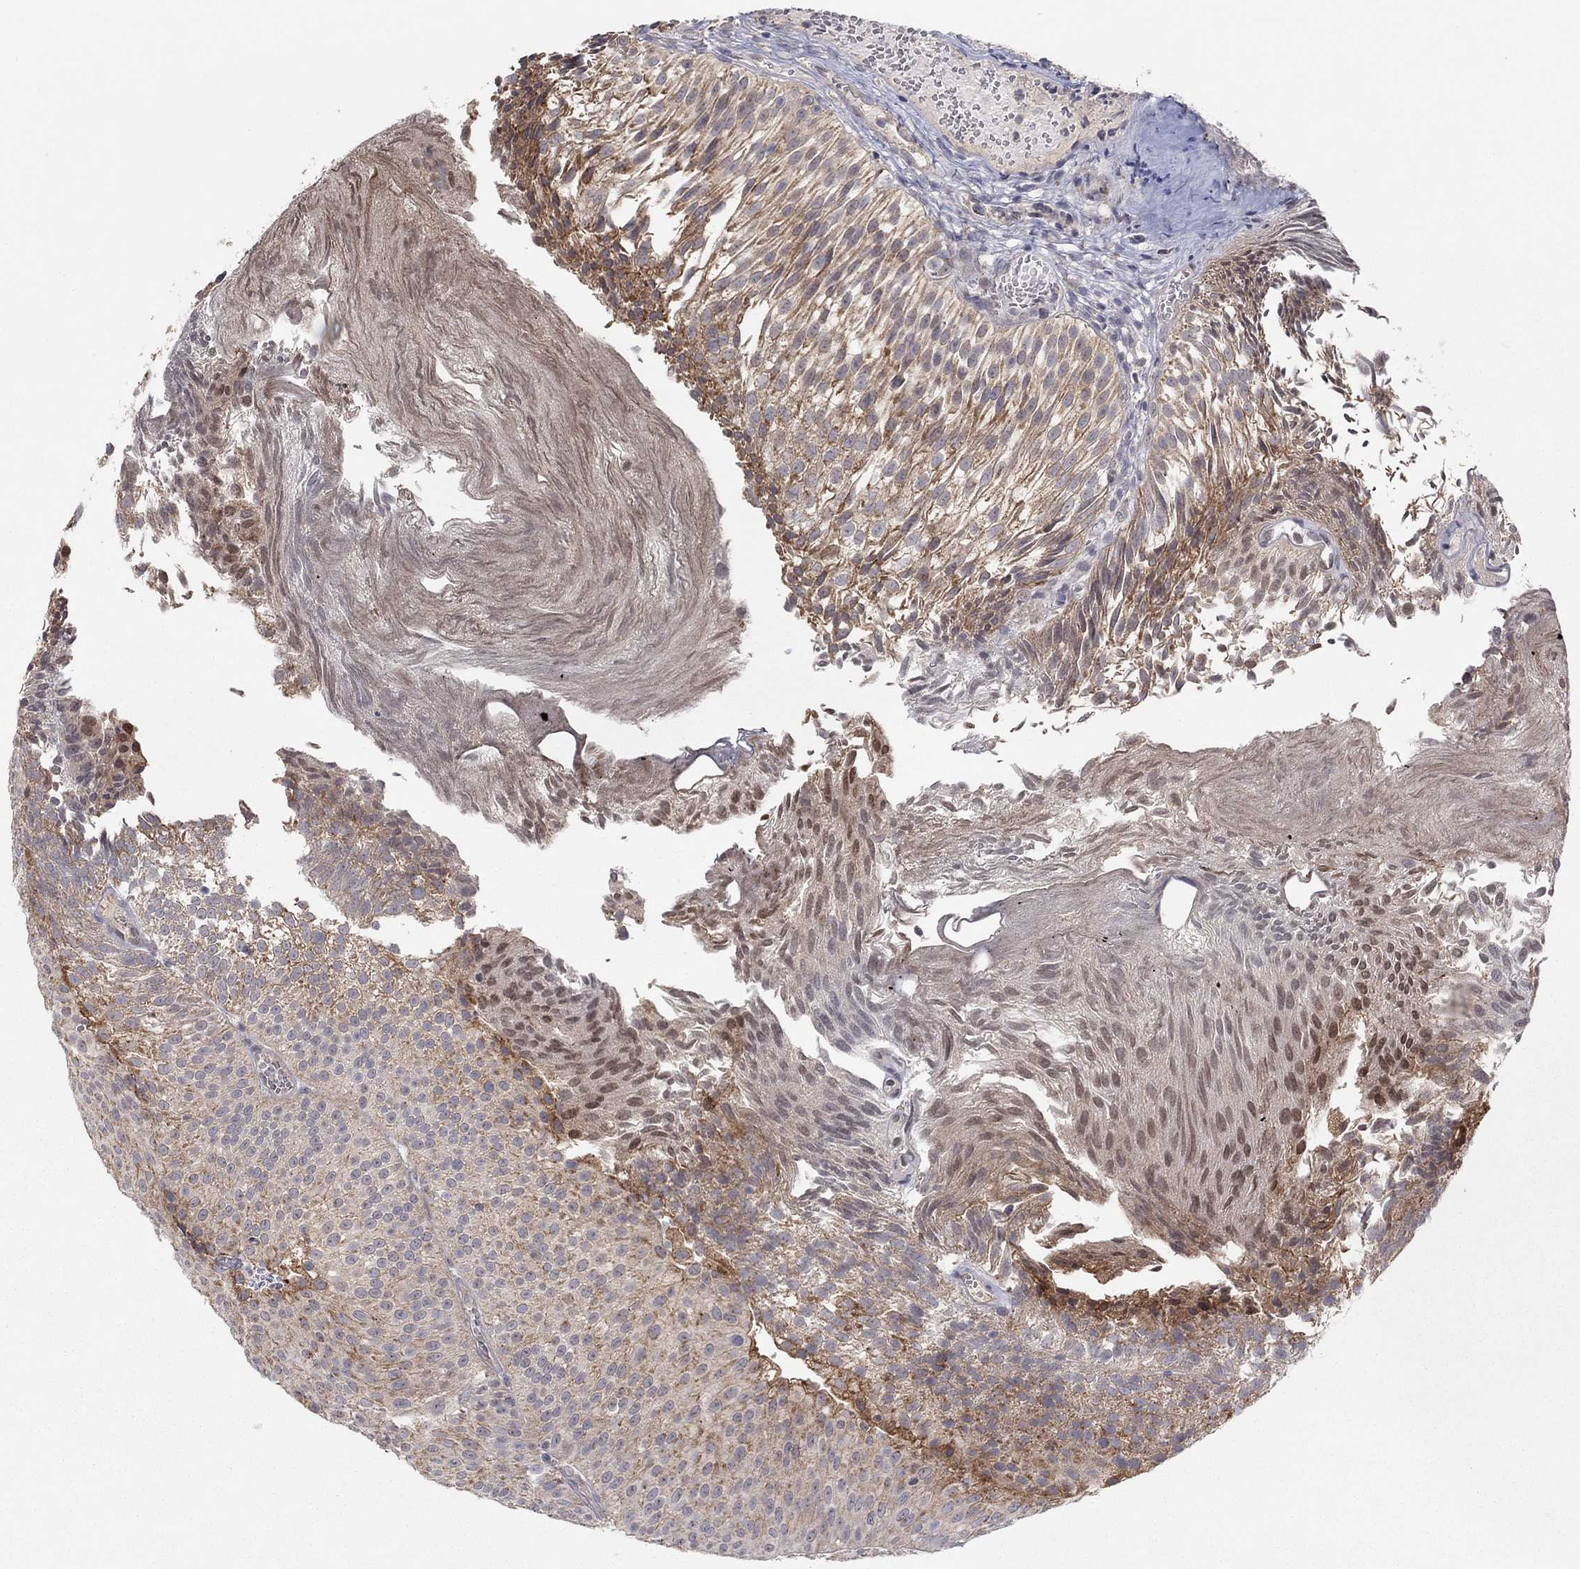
{"staining": {"intensity": "moderate", "quantity": "25%-75%", "location": "cytoplasmic/membranous"}, "tissue": "urothelial cancer", "cell_type": "Tumor cells", "image_type": "cancer", "snomed": [{"axis": "morphology", "description": "Urothelial carcinoma, Low grade"}, {"axis": "topography", "description": "Urinary bladder"}], "caption": "Urothelial carcinoma (low-grade) stained with a brown dye displays moderate cytoplasmic/membranous positive staining in approximately 25%-75% of tumor cells.", "gene": "CRACDL", "patient": {"sex": "male", "age": 65}}